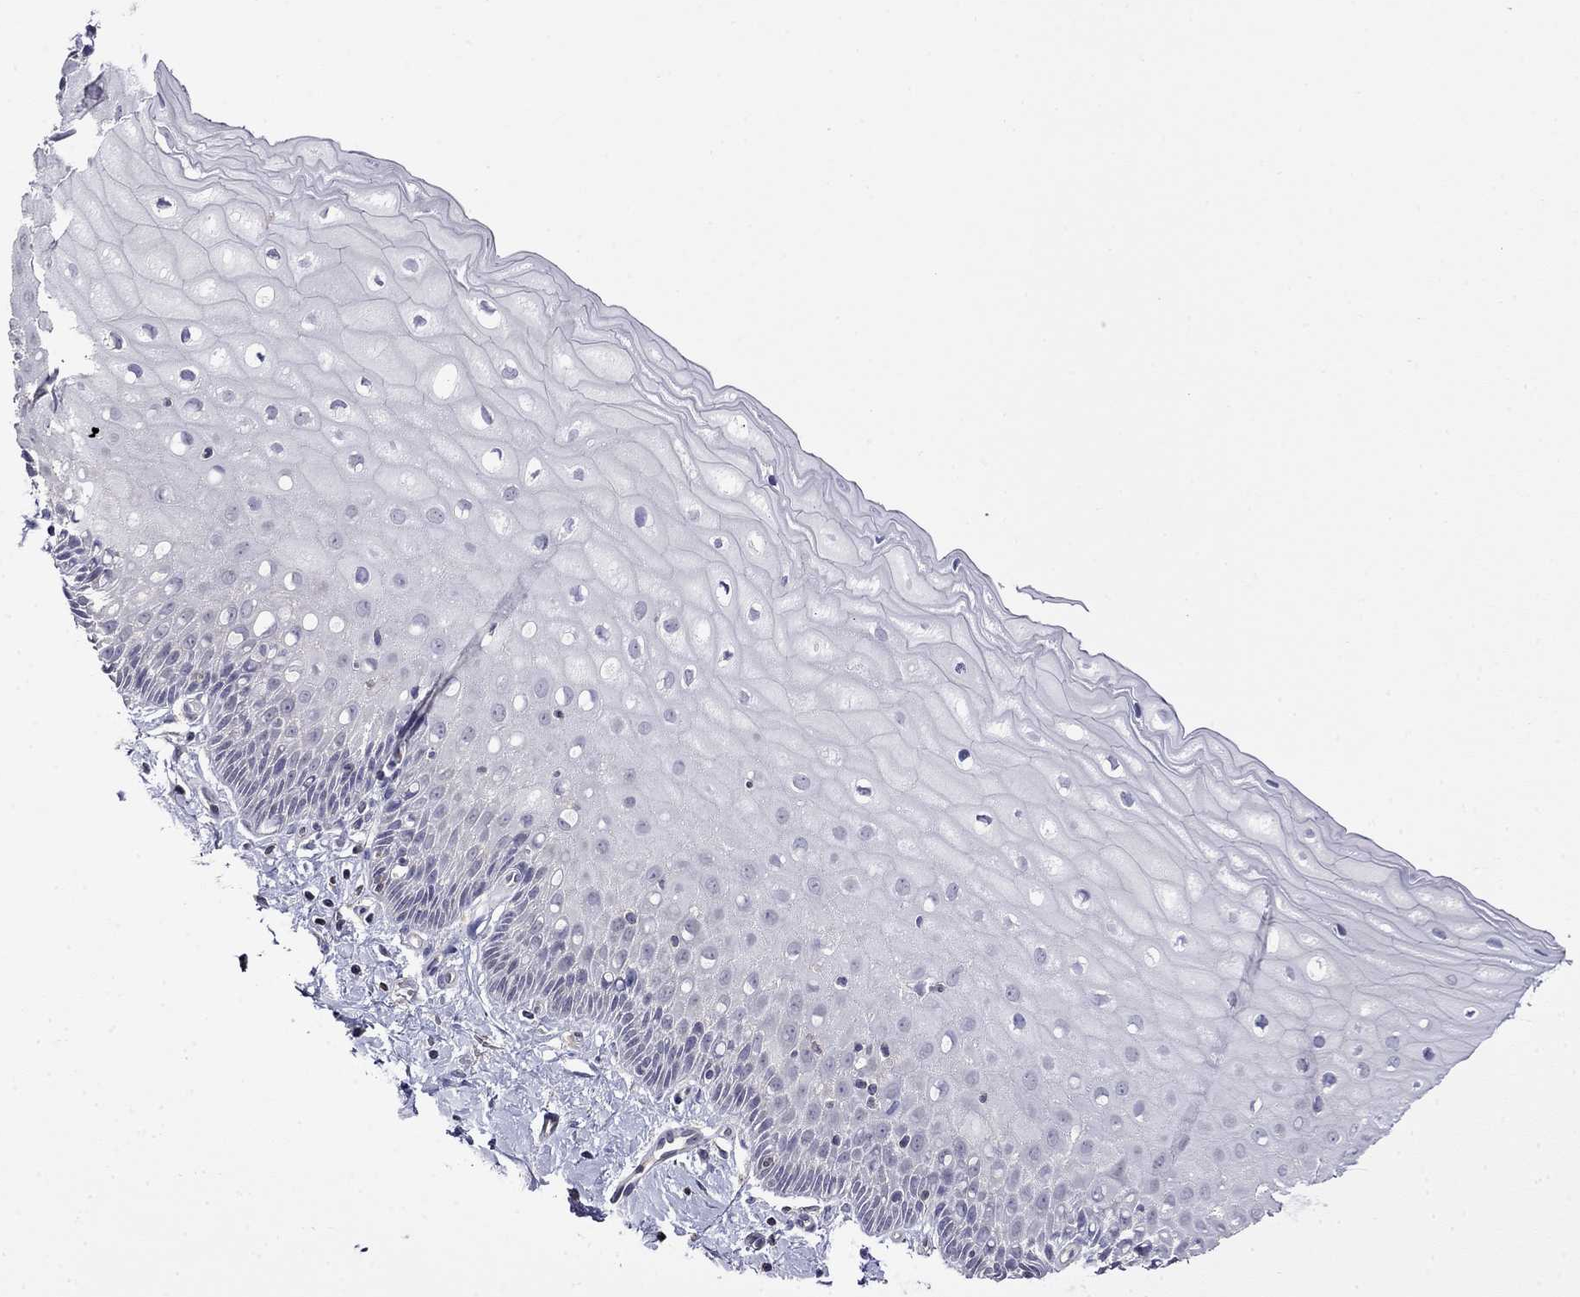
{"staining": {"intensity": "negative", "quantity": "none", "location": "none"}, "tissue": "cervix", "cell_type": "Glandular cells", "image_type": "normal", "snomed": [{"axis": "morphology", "description": "Normal tissue, NOS"}, {"axis": "topography", "description": "Cervix"}], "caption": "Immunohistochemistry (IHC) photomicrograph of normal cervix stained for a protein (brown), which displays no staining in glandular cells.", "gene": "GUCA1B", "patient": {"sex": "female", "age": 37}}